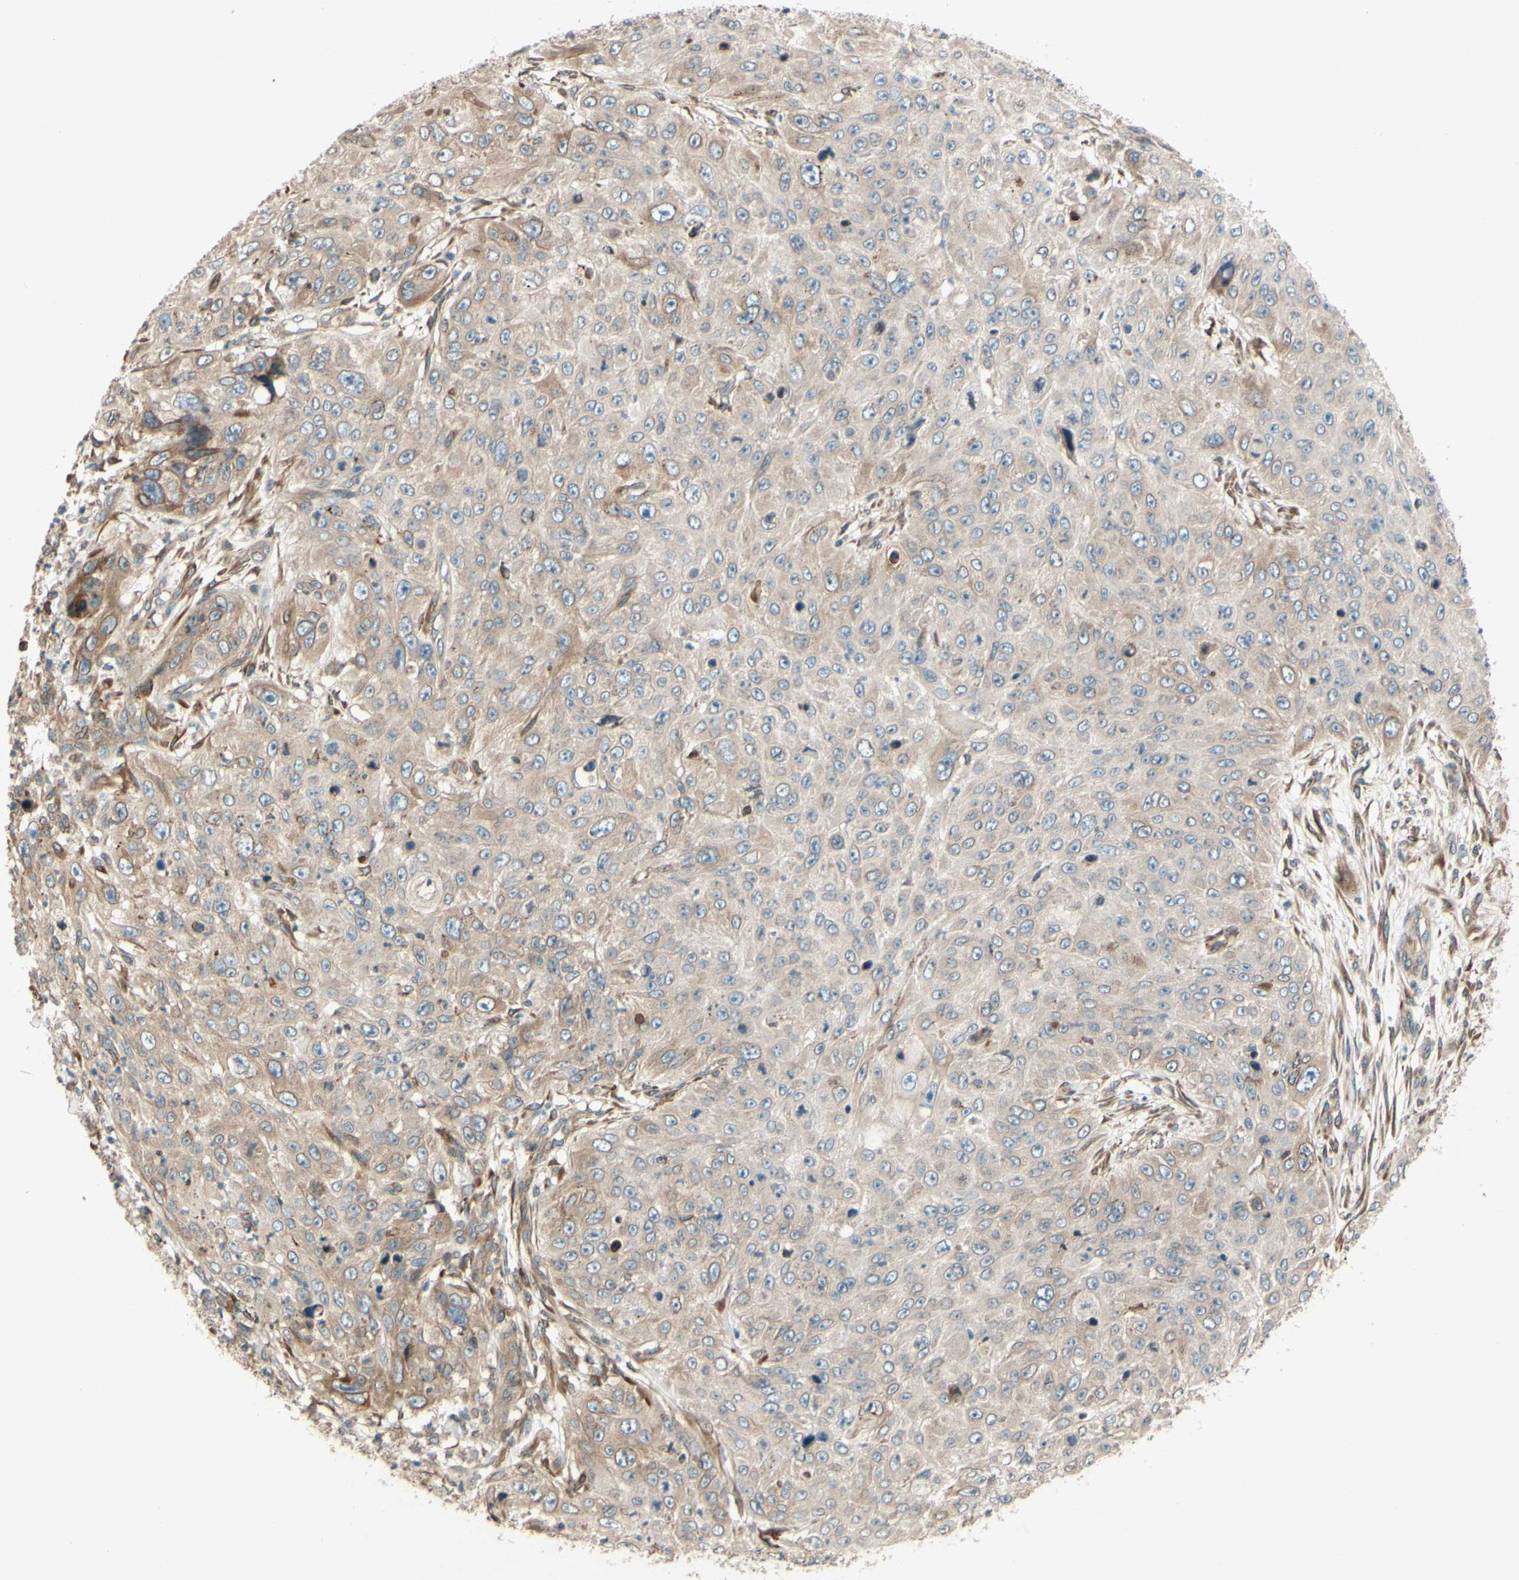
{"staining": {"intensity": "weak", "quantity": ">75%", "location": "cytoplasmic/membranous"}, "tissue": "skin cancer", "cell_type": "Tumor cells", "image_type": "cancer", "snomed": [{"axis": "morphology", "description": "Squamous cell carcinoma, NOS"}, {"axis": "topography", "description": "Skin"}], "caption": "Protein staining of skin squamous cell carcinoma tissue exhibits weak cytoplasmic/membranous expression in approximately >75% of tumor cells. The staining was performed using DAB (3,3'-diaminobenzidine) to visualize the protein expression in brown, while the nuclei were stained in blue with hematoxylin (Magnification: 20x).", "gene": "PTPRU", "patient": {"sex": "female", "age": 80}}